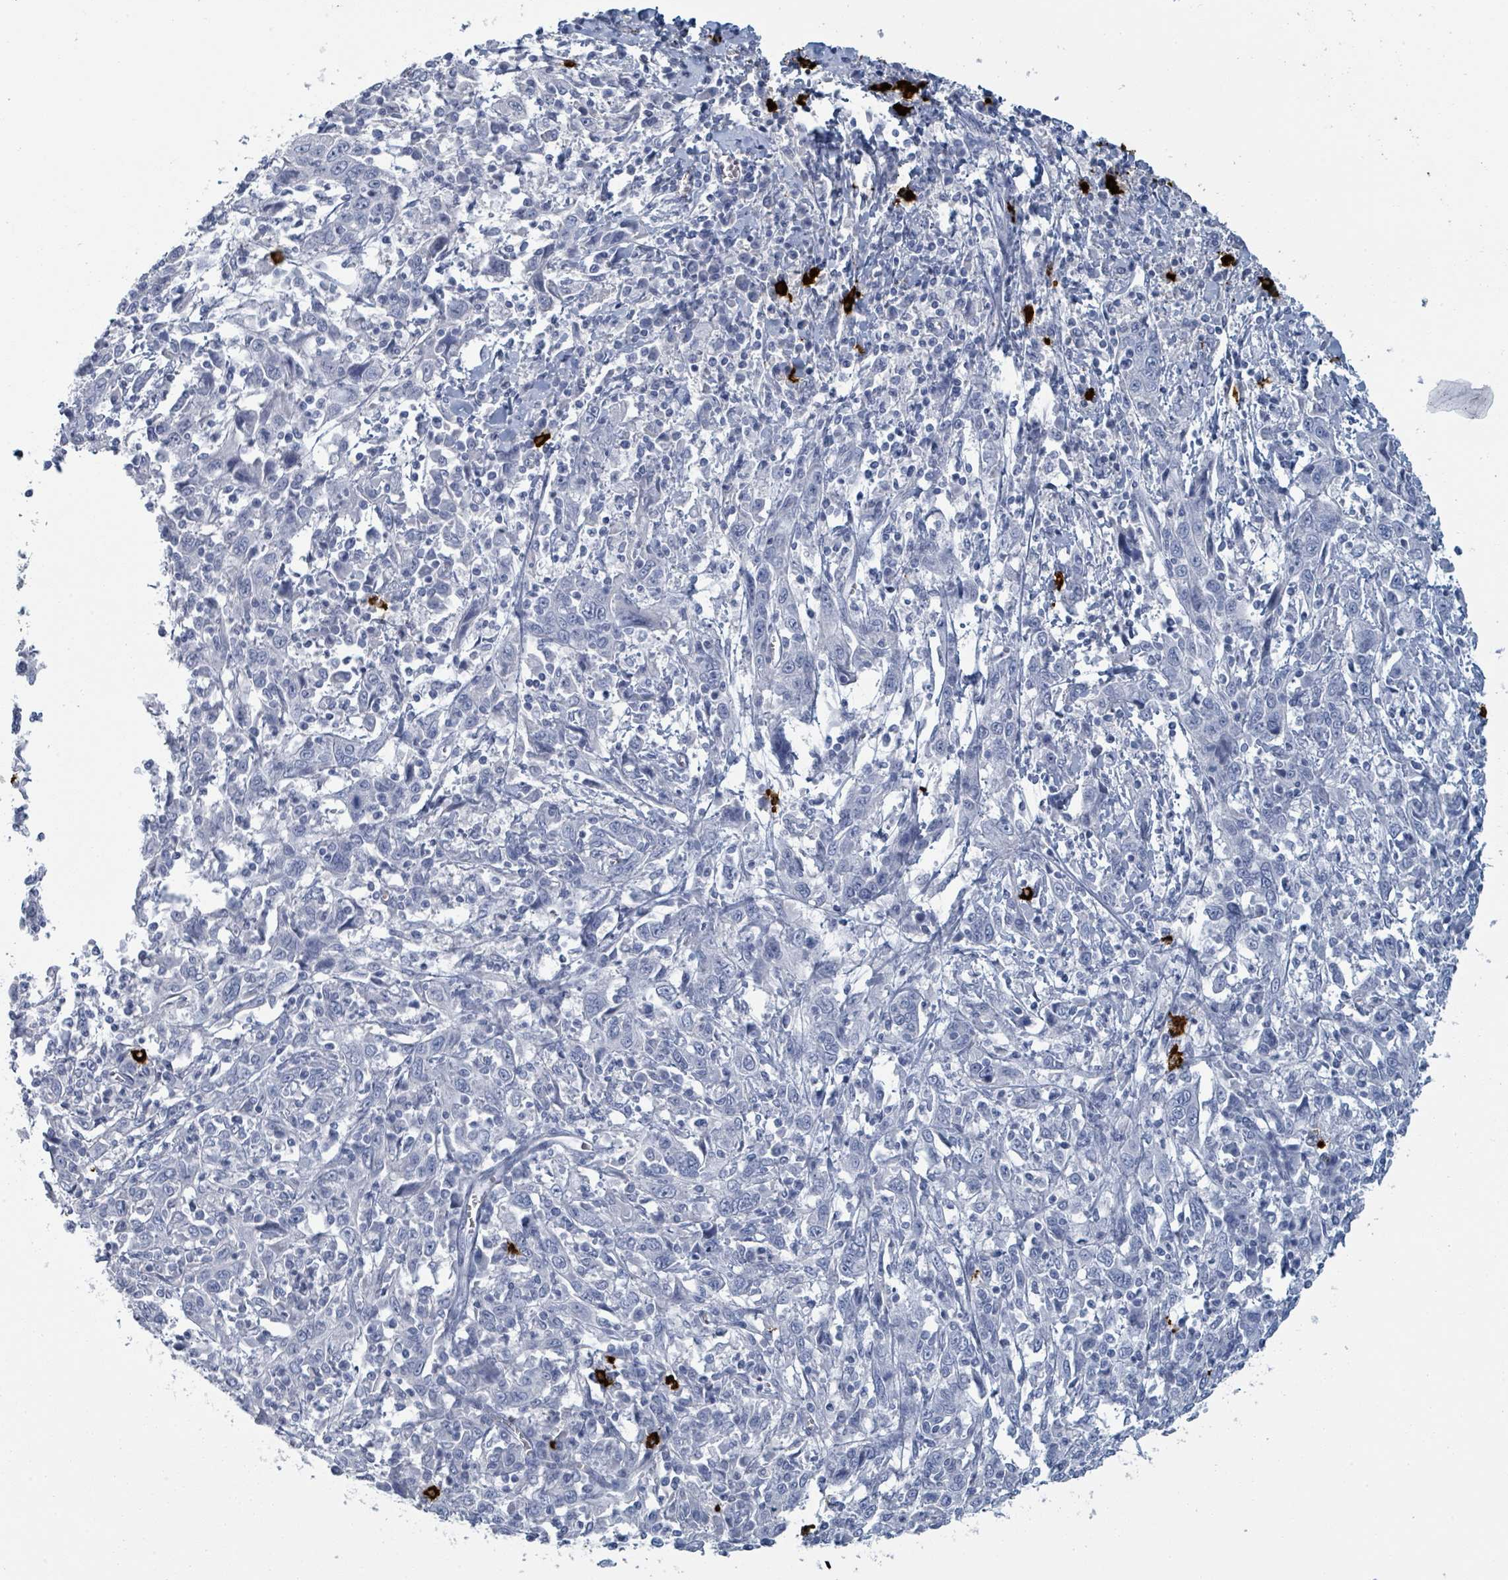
{"staining": {"intensity": "negative", "quantity": "none", "location": "none"}, "tissue": "cervical cancer", "cell_type": "Tumor cells", "image_type": "cancer", "snomed": [{"axis": "morphology", "description": "Squamous cell carcinoma, NOS"}, {"axis": "topography", "description": "Cervix"}], "caption": "DAB immunohistochemical staining of squamous cell carcinoma (cervical) demonstrates no significant staining in tumor cells.", "gene": "VPS13D", "patient": {"sex": "female", "age": 46}}